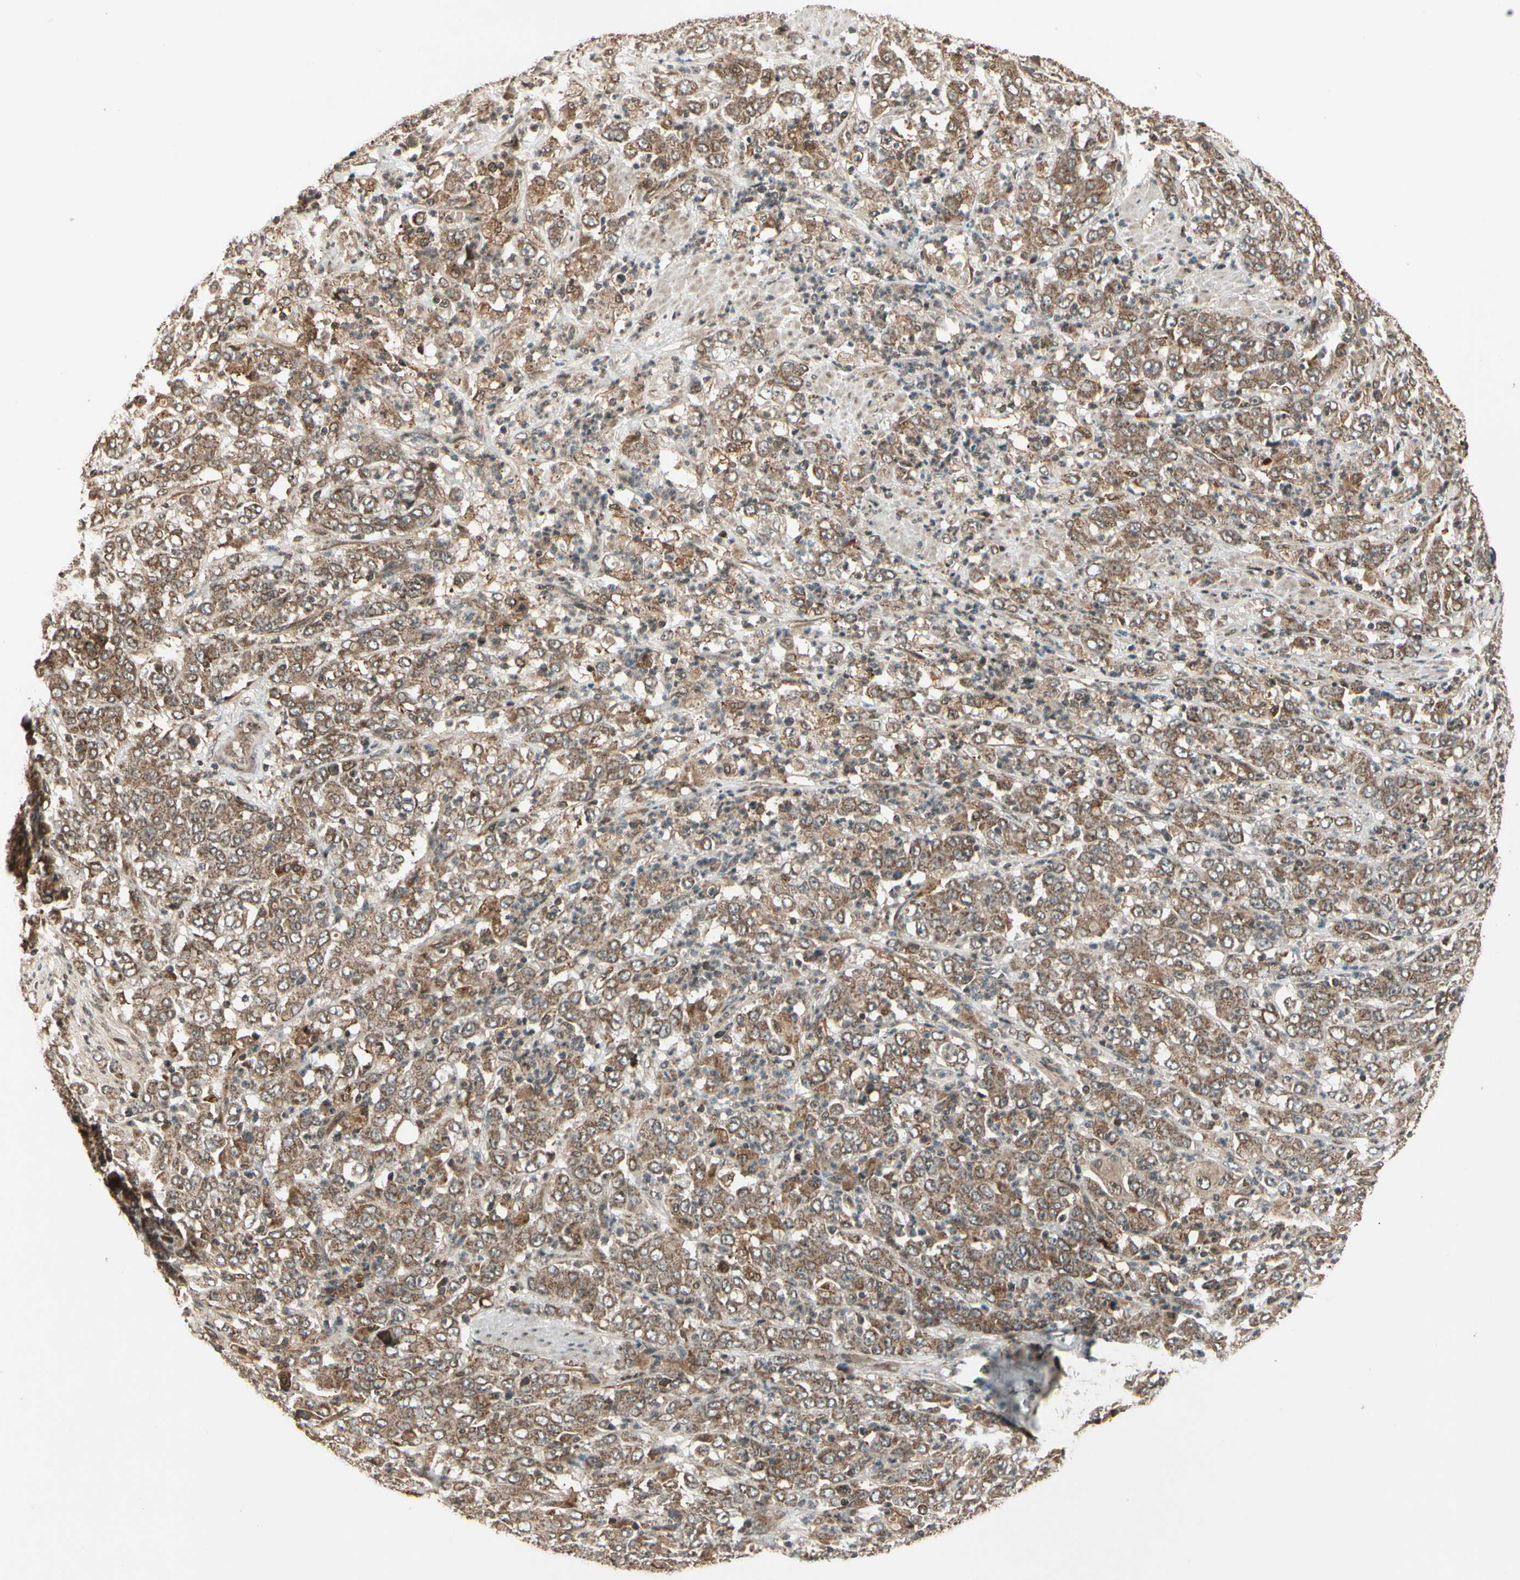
{"staining": {"intensity": "moderate", "quantity": ">75%", "location": "cytoplasmic/membranous"}, "tissue": "stomach cancer", "cell_type": "Tumor cells", "image_type": "cancer", "snomed": [{"axis": "morphology", "description": "Adenocarcinoma, NOS"}, {"axis": "topography", "description": "Stomach, lower"}], "caption": "Protein expression analysis of stomach adenocarcinoma demonstrates moderate cytoplasmic/membranous staining in about >75% of tumor cells. The staining was performed using DAB to visualize the protein expression in brown, while the nuclei were stained in blue with hematoxylin (Magnification: 20x).", "gene": "GLUL", "patient": {"sex": "female", "age": 71}}